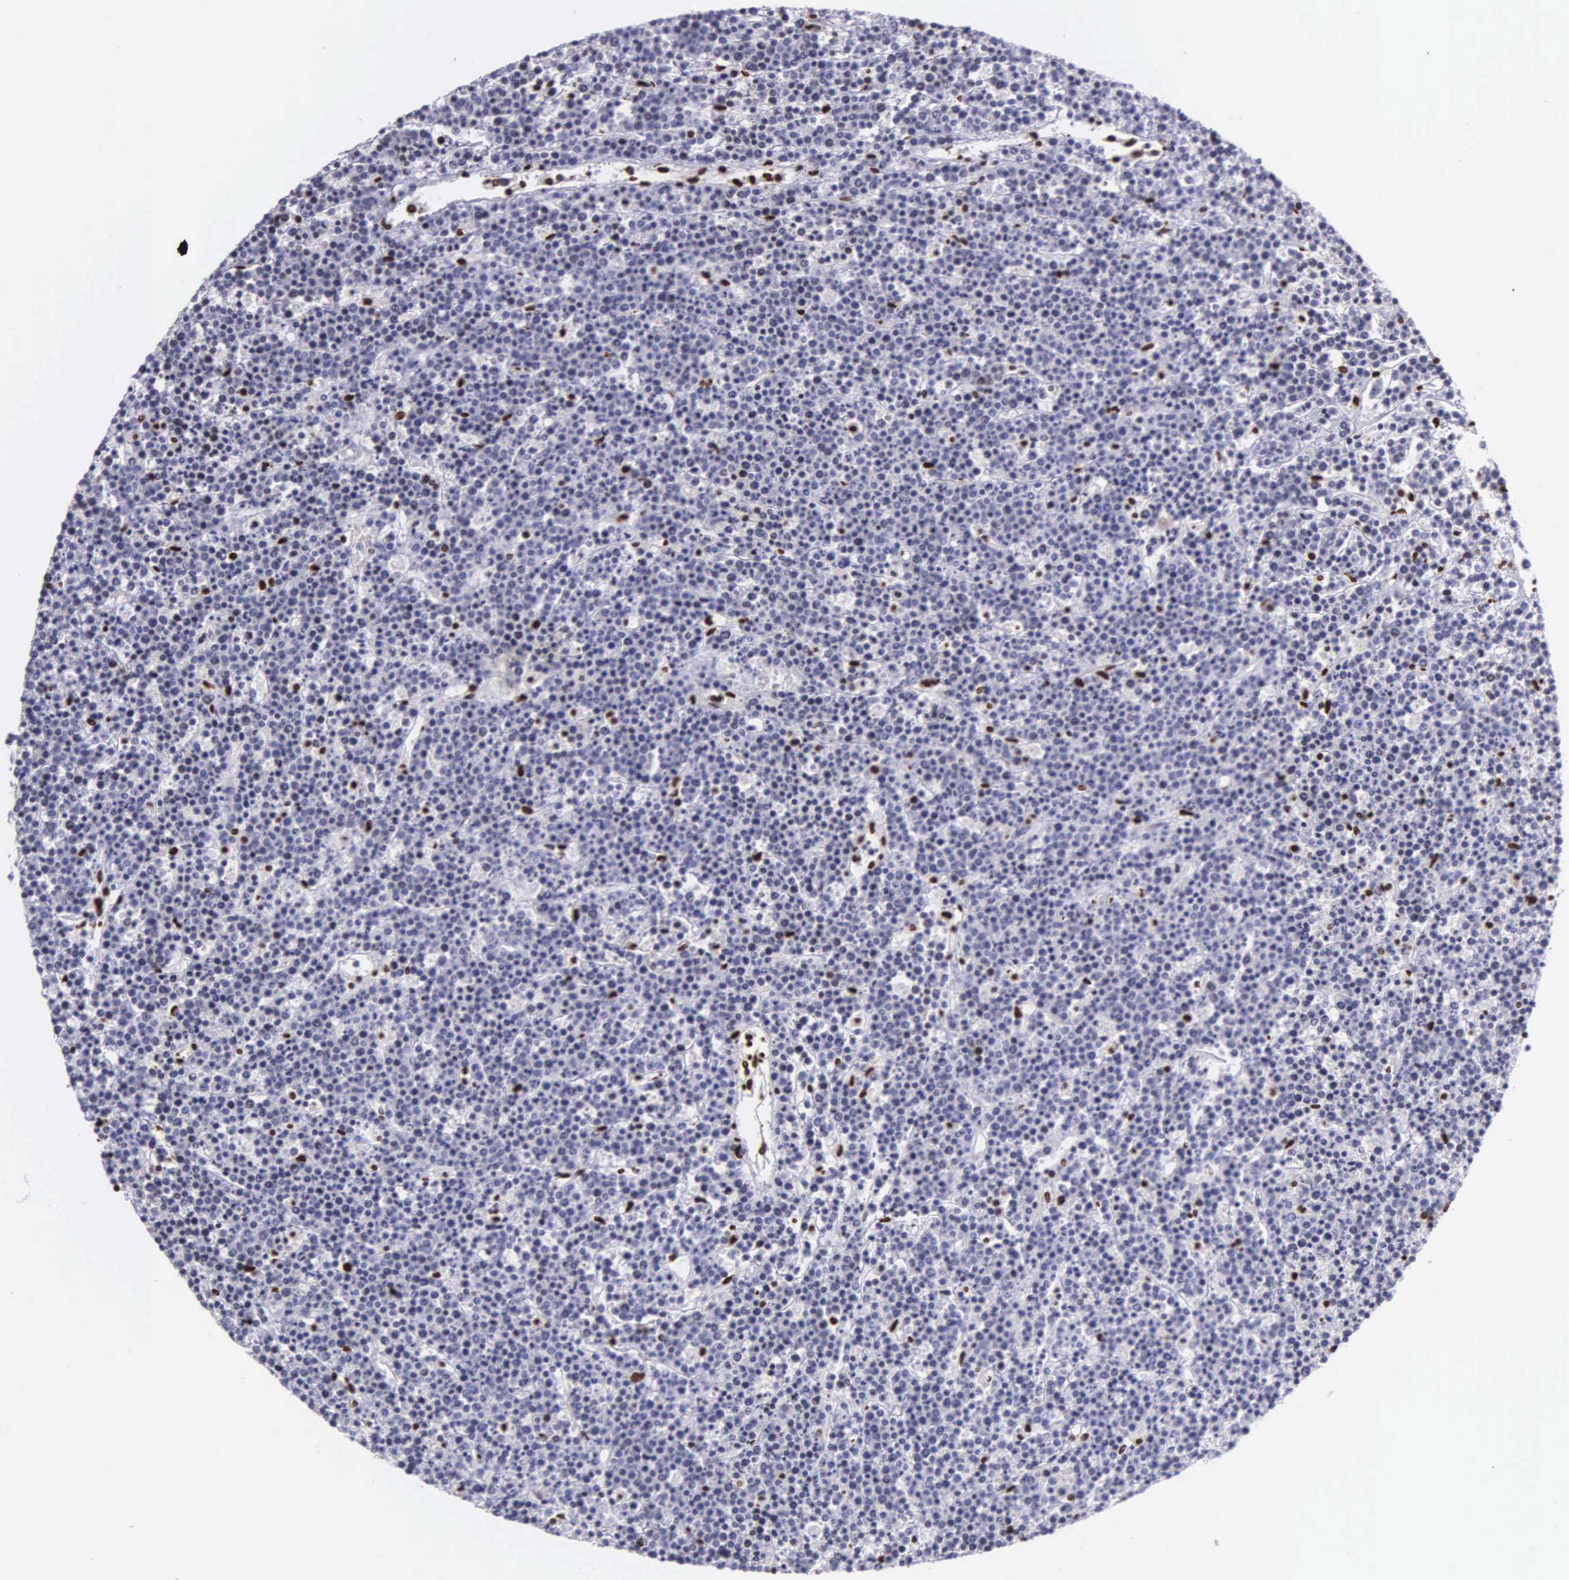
{"staining": {"intensity": "negative", "quantity": "none", "location": "none"}, "tissue": "lymphoma", "cell_type": "Tumor cells", "image_type": "cancer", "snomed": [{"axis": "morphology", "description": "Malignant lymphoma, non-Hodgkin's type, High grade"}, {"axis": "topography", "description": "Ovary"}], "caption": "Lymphoma stained for a protein using IHC reveals no positivity tumor cells.", "gene": "H1-0", "patient": {"sex": "female", "age": 56}}